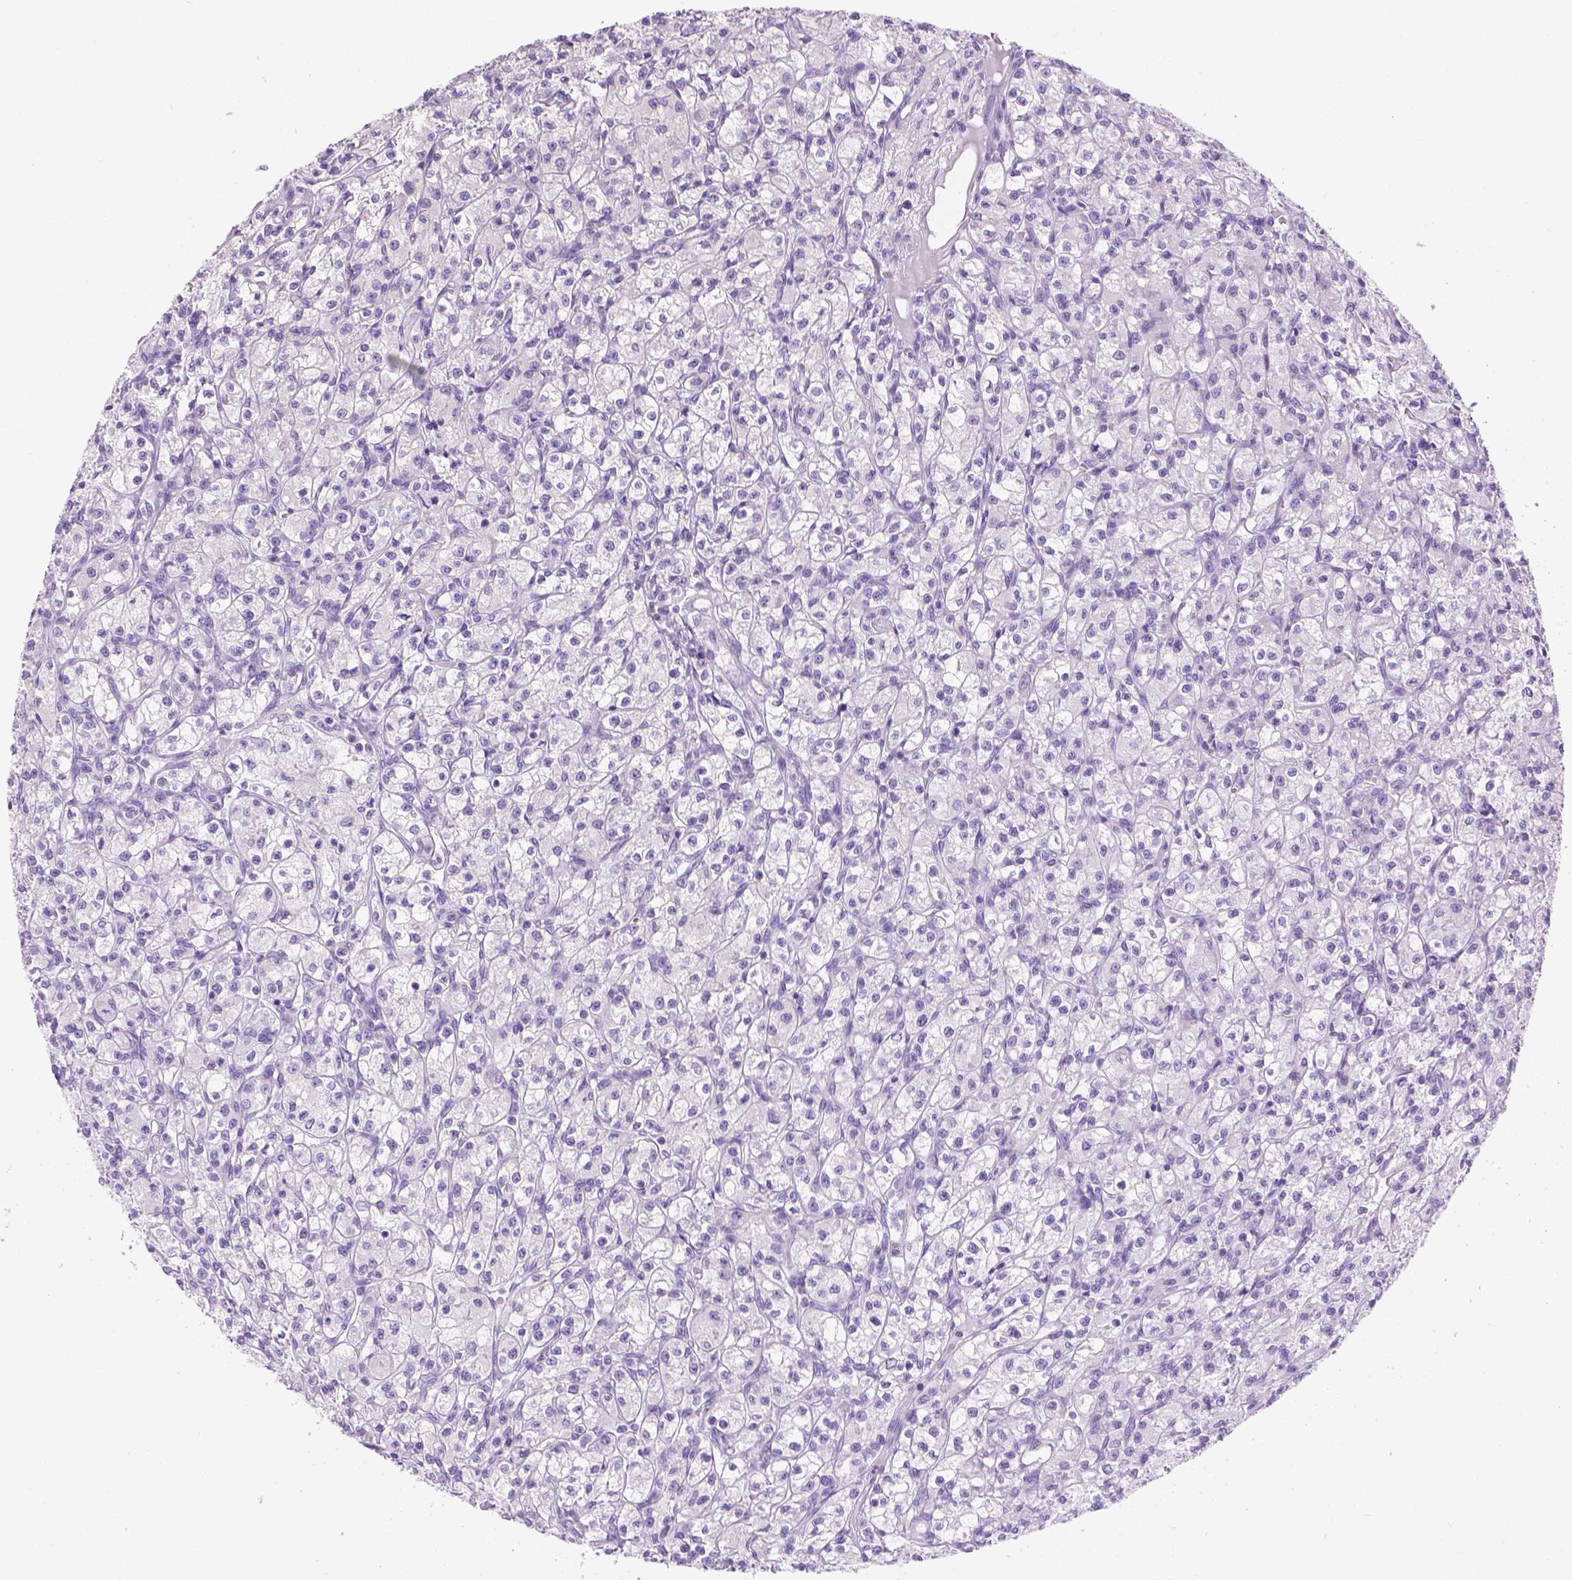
{"staining": {"intensity": "negative", "quantity": "none", "location": "none"}, "tissue": "renal cancer", "cell_type": "Tumor cells", "image_type": "cancer", "snomed": [{"axis": "morphology", "description": "Adenocarcinoma, NOS"}, {"axis": "topography", "description": "Kidney"}], "caption": "Tumor cells show no significant protein positivity in adenocarcinoma (renal). (Immunohistochemistry, brightfield microscopy, high magnification).", "gene": "TMEM38A", "patient": {"sex": "female", "age": 70}}